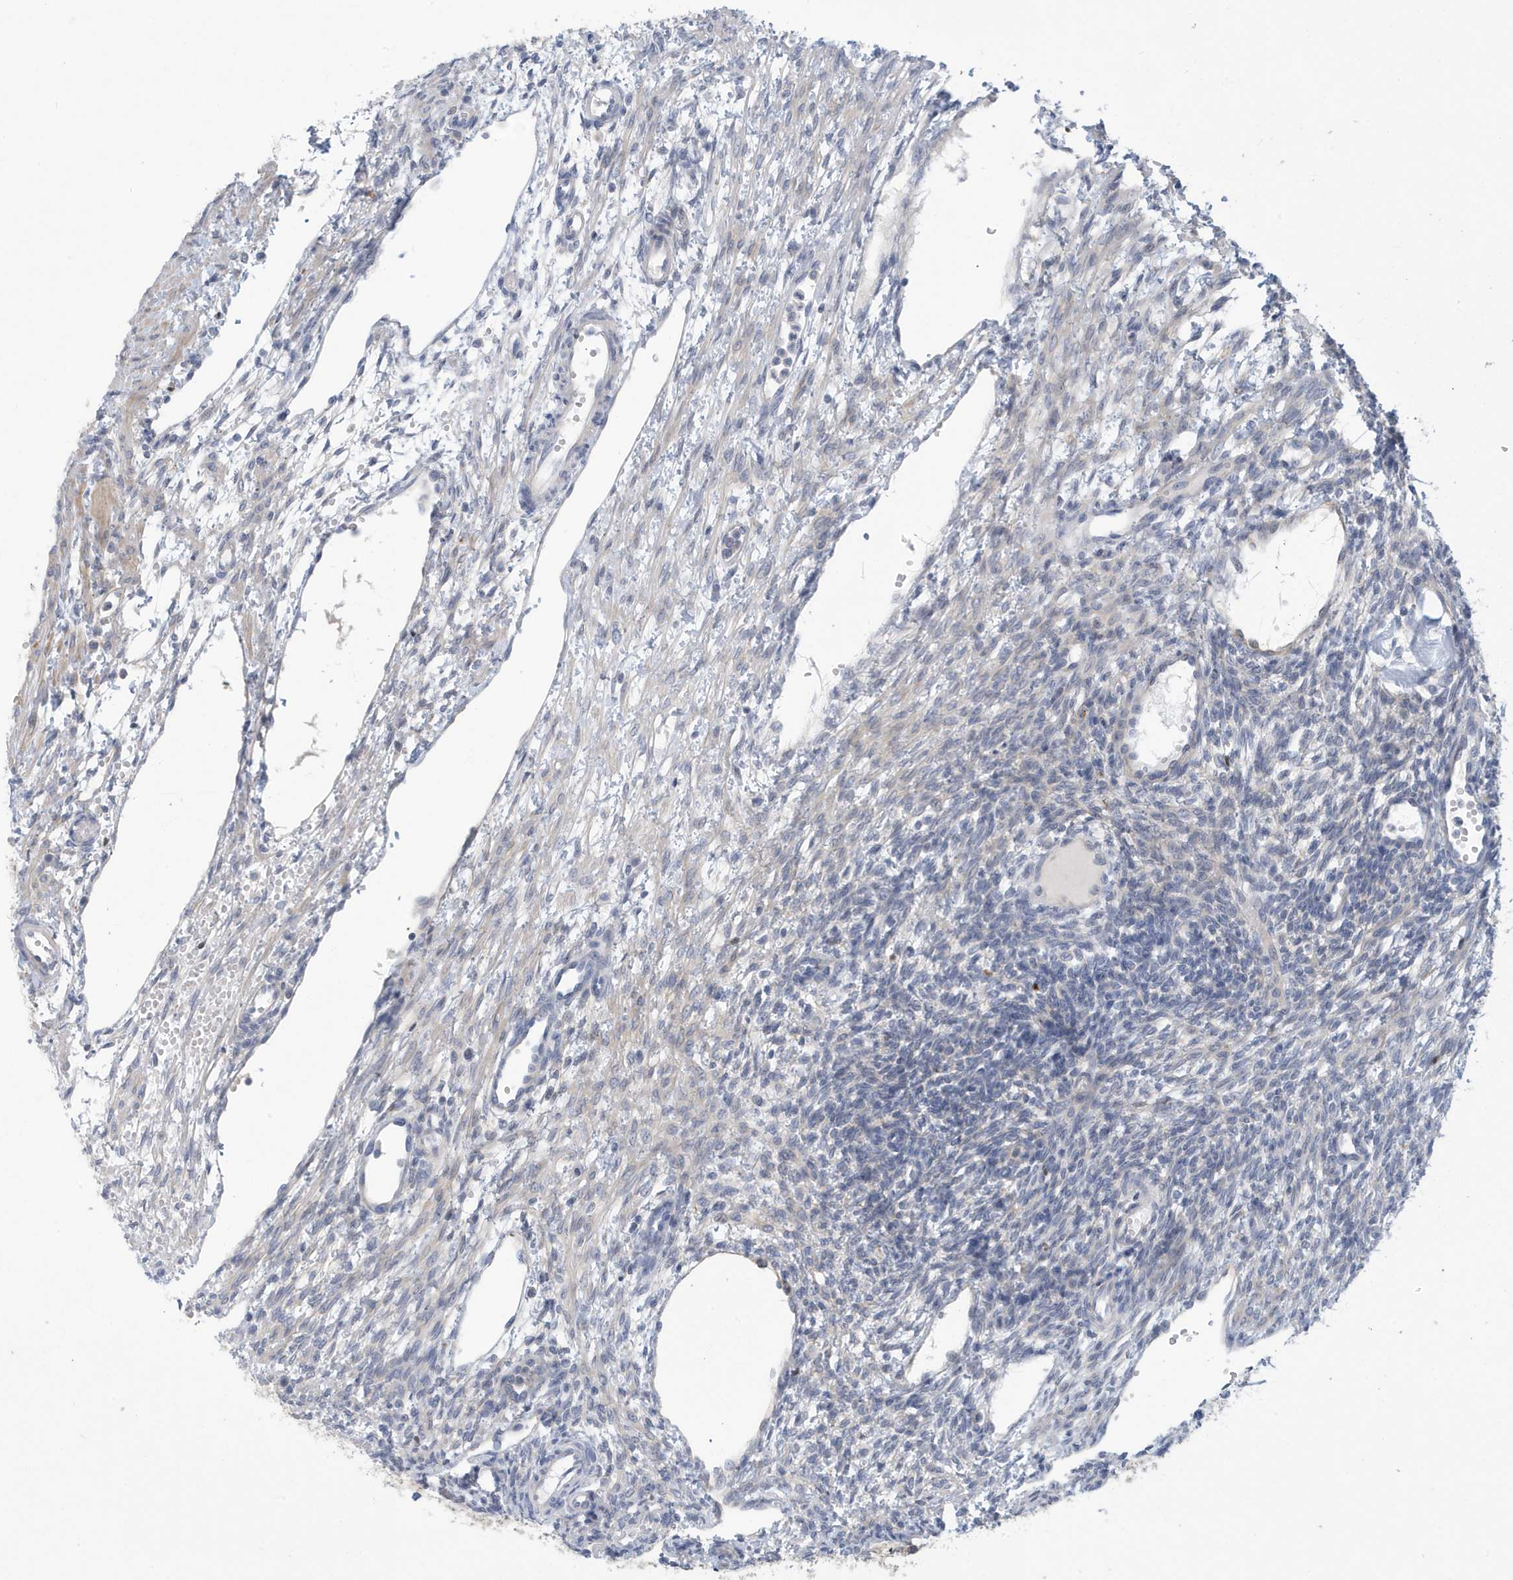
{"staining": {"intensity": "strong", "quantity": ">75%", "location": "cytoplasmic/membranous"}, "tissue": "ovary", "cell_type": "Follicle cells", "image_type": "normal", "snomed": [{"axis": "morphology", "description": "Normal tissue, NOS"}, {"axis": "morphology", "description": "Cyst, NOS"}, {"axis": "topography", "description": "Ovary"}], "caption": "Protein expression by immunohistochemistry (IHC) reveals strong cytoplasmic/membranous expression in approximately >75% of follicle cells in unremarkable ovary.", "gene": "VTA1", "patient": {"sex": "female", "age": 33}}